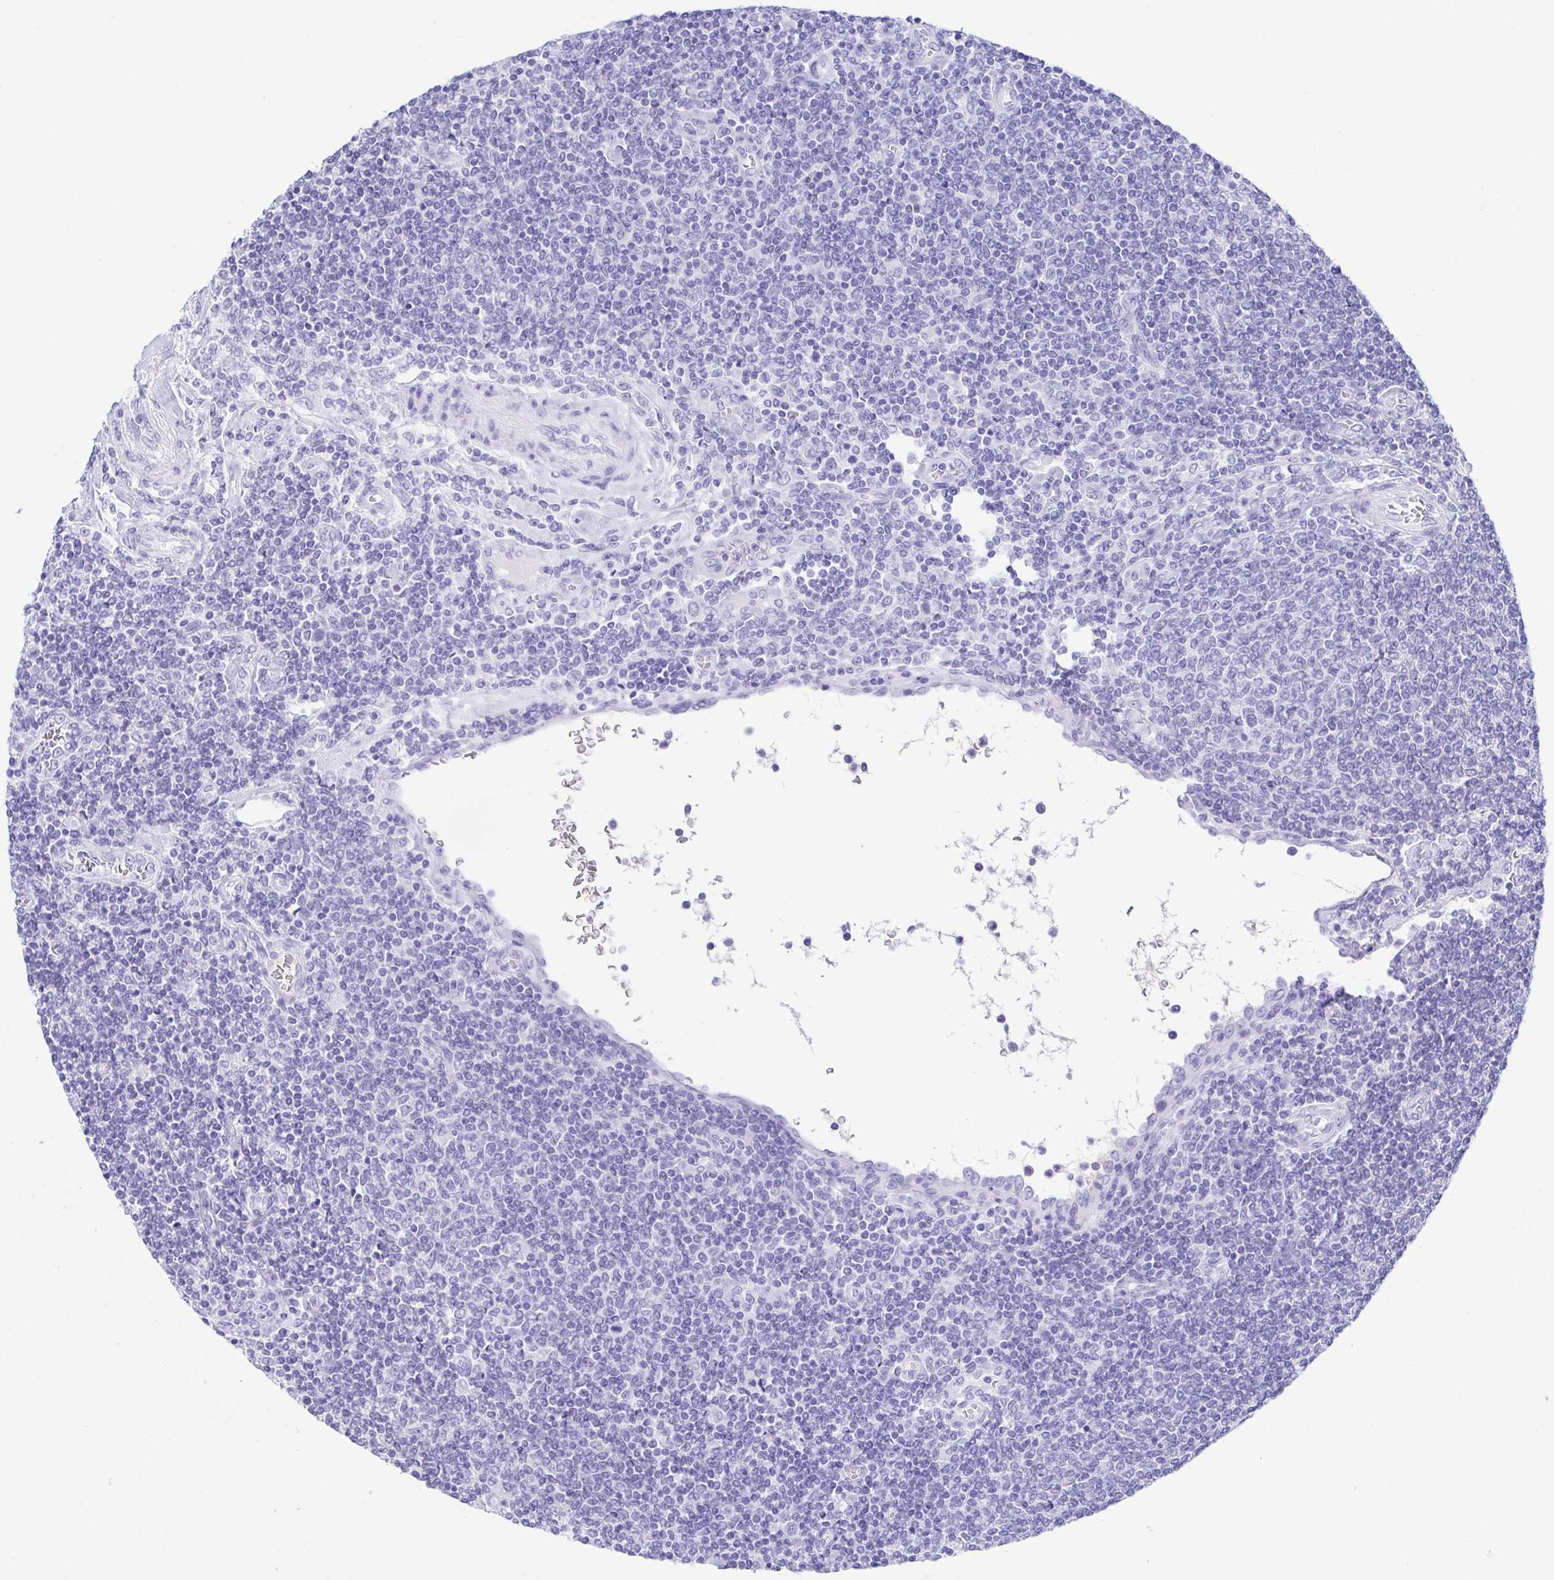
{"staining": {"intensity": "negative", "quantity": "none", "location": "none"}, "tissue": "lymphoma", "cell_type": "Tumor cells", "image_type": "cancer", "snomed": [{"axis": "morphology", "description": "Malignant lymphoma, non-Hodgkin's type, Low grade"}, {"axis": "topography", "description": "Lymph node"}], "caption": "Human malignant lymphoma, non-Hodgkin's type (low-grade) stained for a protein using immunohistochemistry (IHC) displays no expression in tumor cells.", "gene": "GKN1", "patient": {"sex": "male", "age": 52}}